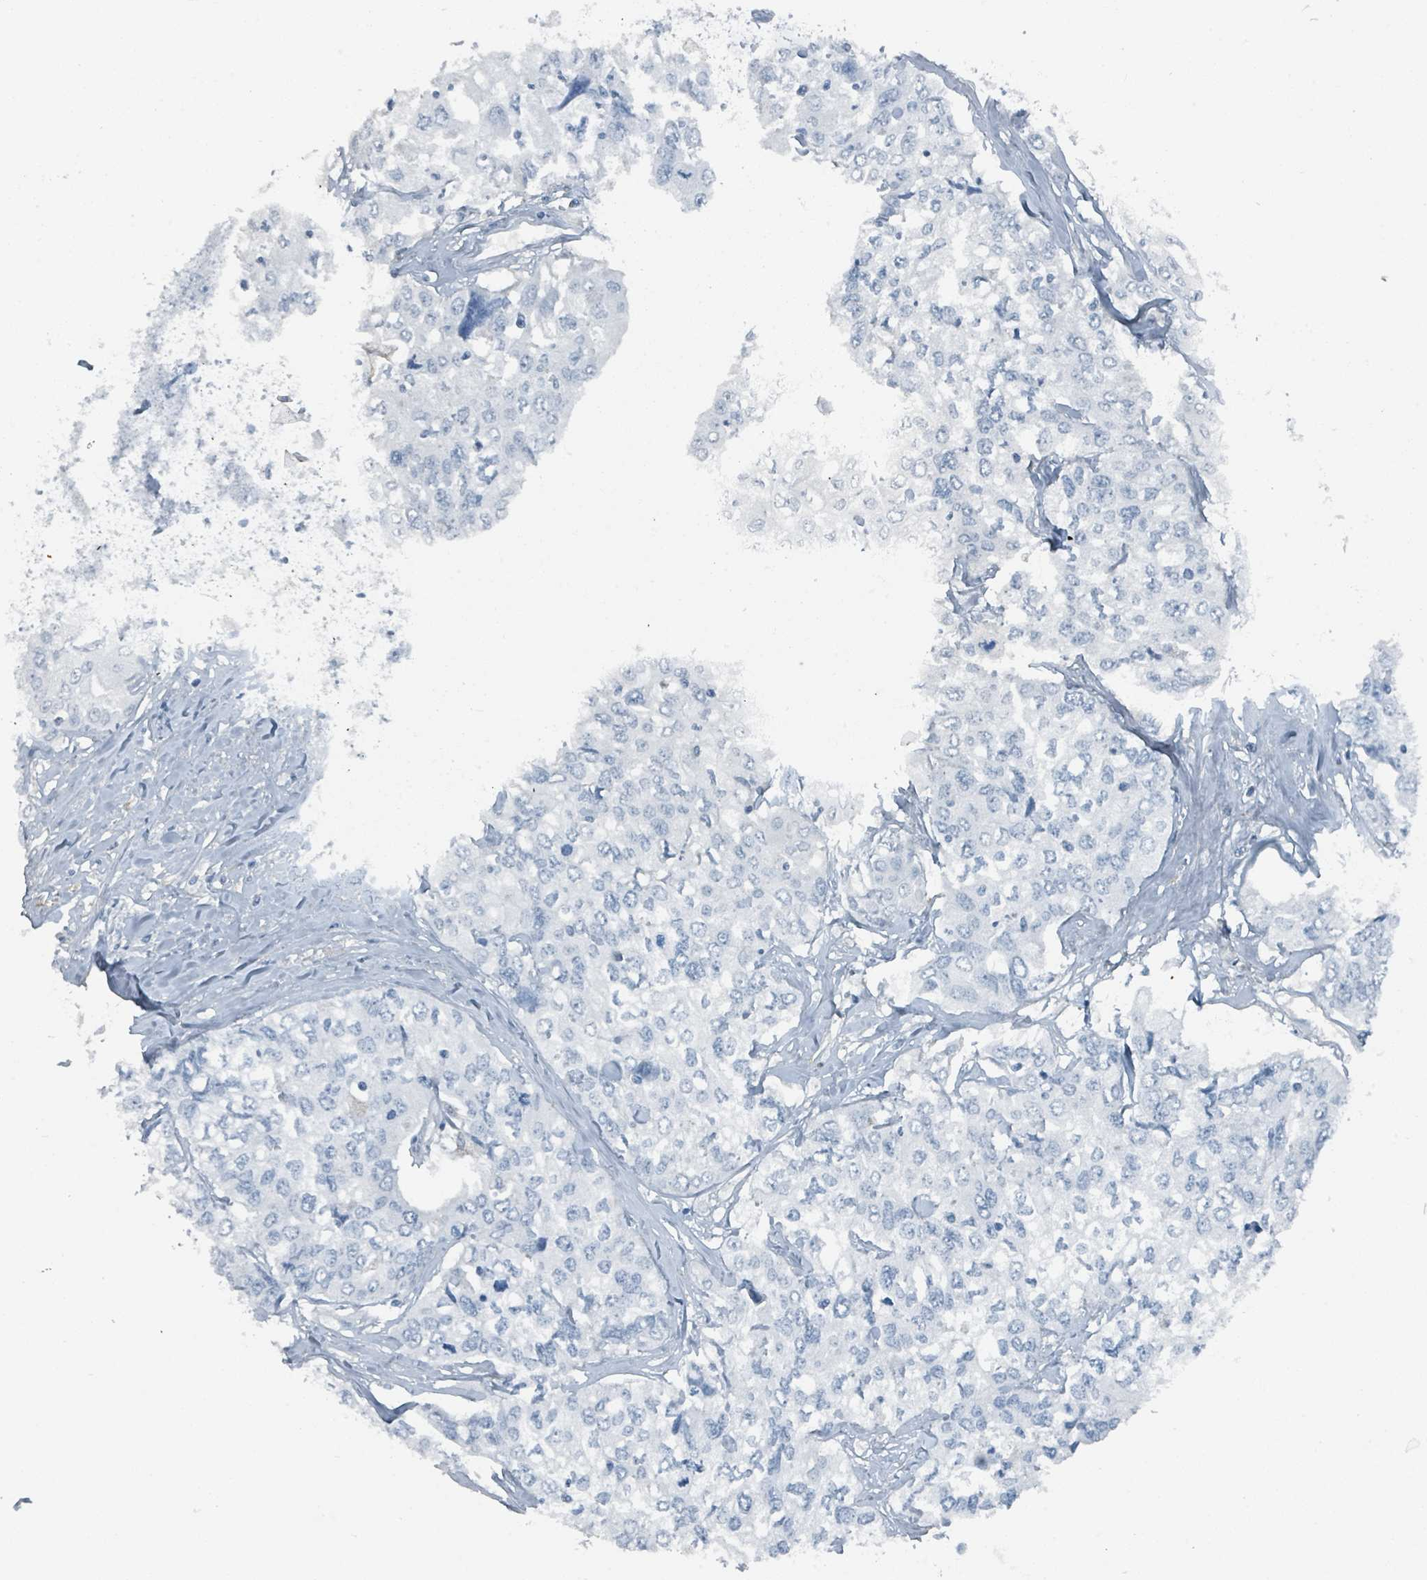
{"staining": {"intensity": "negative", "quantity": "none", "location": "none"}, "tissue": "cervical cancer", "cell_type": "Tumor cells", "image_type": "cancer", "snomed": [{"axis": "morphology", "description": "Squamous cell carcinoma, NOS"}, {"axis": "topography", "description": "Cervix"}], "caption": "DAB immunohistochemical staining of human cervical cancer displays no significant positivity in tumor cells. (Brightfield microscopy of DAB (3,3'-diaminobenzidine) IHC at high magnification).", "gene": "GAMT", "patient": {"sex": "female", "age": 31}}